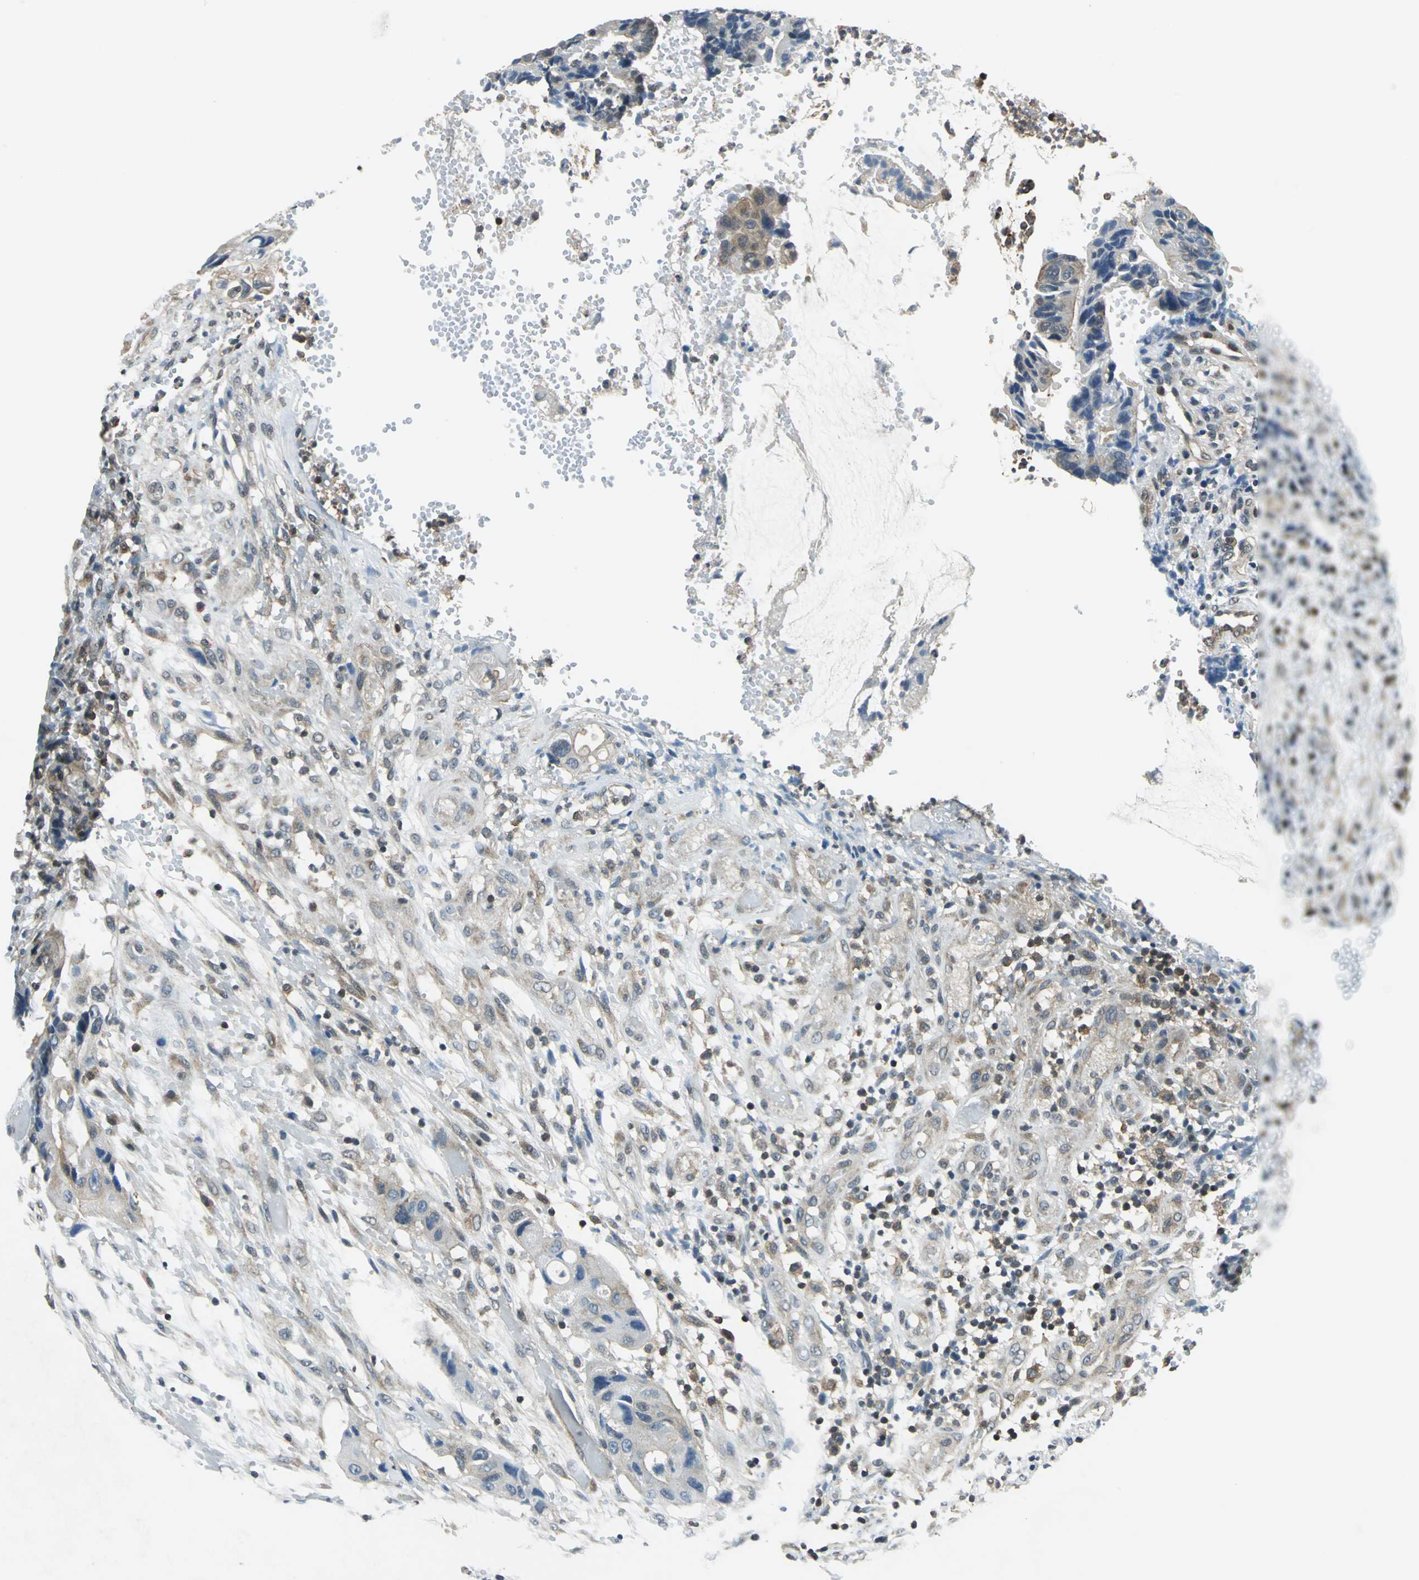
{"staining": {"intensity": "weak", "quantity": "25%-75%", "location": "cytoplasmic/membranous"}, "tissue": "colorectal cancer", "cell_type": "Tumor cells", "image_type": "cancer", "snomed": [{"axis": "morphology", "description": "Adenocarcinoma, NOS"}, {"axis": "topography", "description": "Colon"}], "caption": "Immunohistochemistry micrograph of human colorectal cancer (adenocarcinoma) stained for a protein (brown), which exhibits low levels of weak cytoplasmic/membranous positivity in about 25%-75% of tumor cells.", "gene": "ARPC3", "patient": {"sex": "female", "age": 57}}